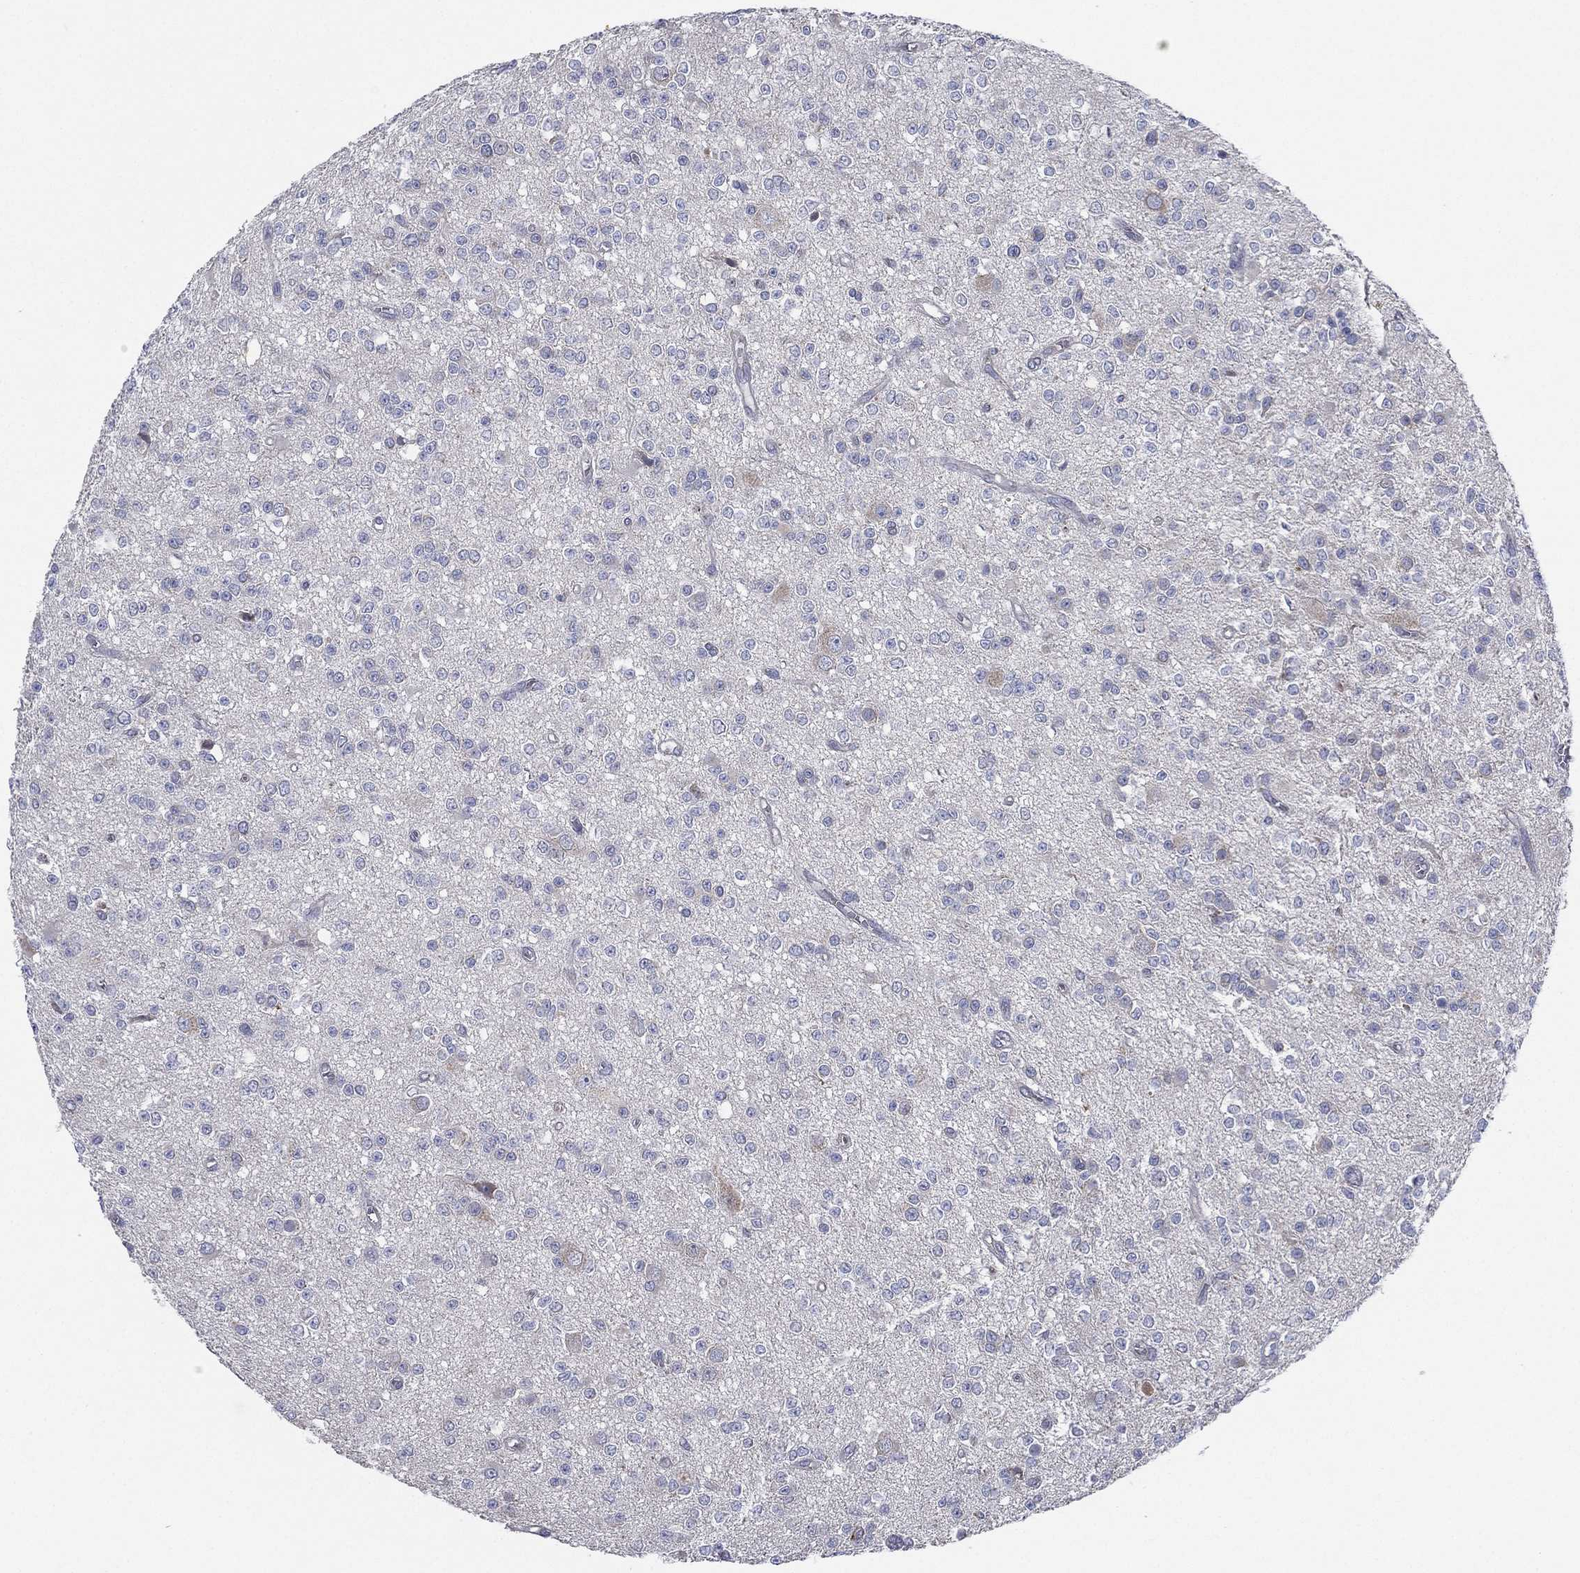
{"staining": {"intensity": "negative", "quantity": "none", "location": "none"}, "tissue": "glioma", "cell_type": "Tumor cells", "image_type": "cancer", "snomed": [{"axis": "morphology", "description": "Glioma, malignant, Low grade"}, {"axis": "topography", "description": "Brain"}], "caption": "This photomicrograph is of malignant low-grade glioma stained with IHC to label a protein in brown with the nuclei are counter-stained blue. There is no positivity in tumor cells.", "gene": "ATP8A2", "patient": {"sex": "female", "age": 45}}